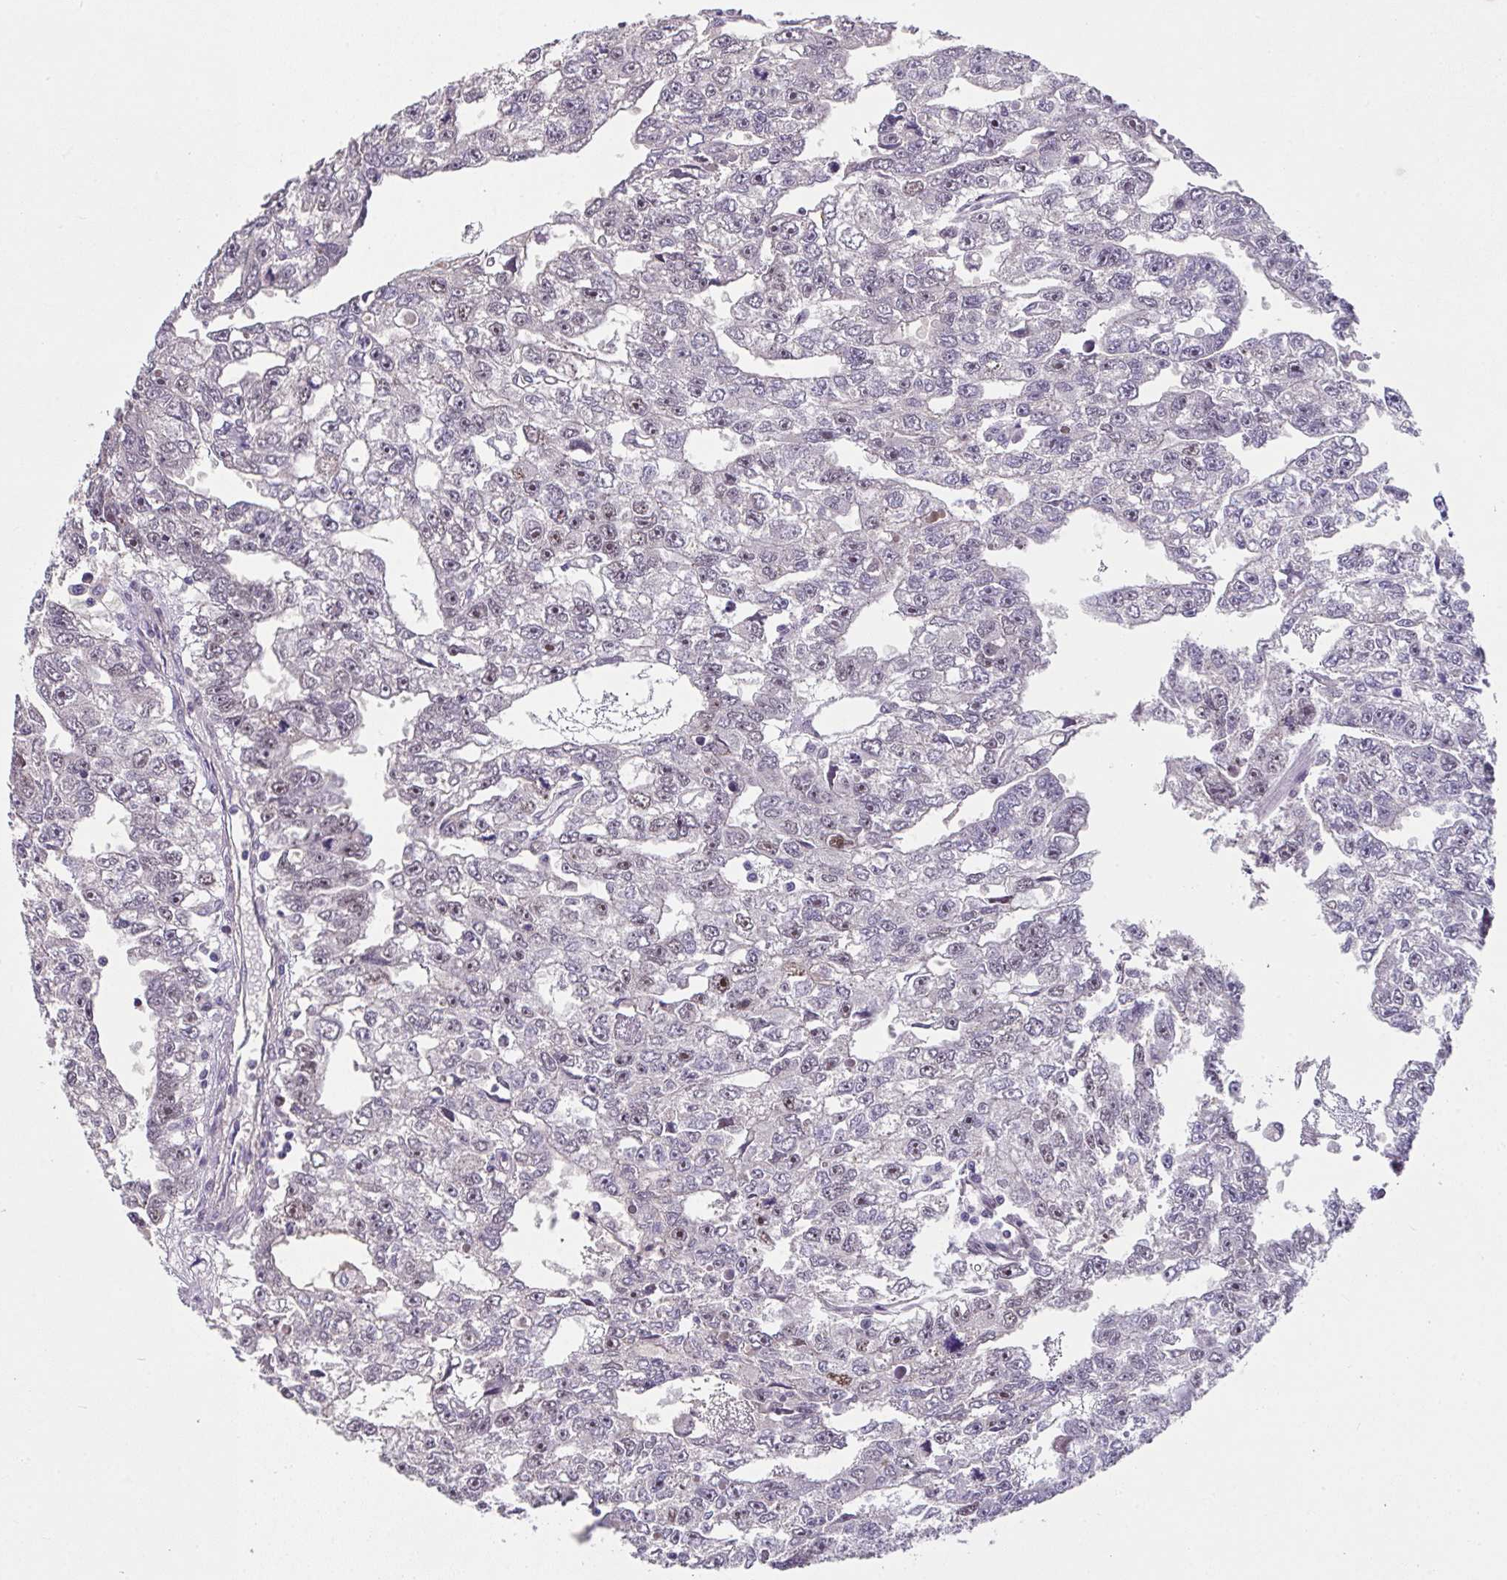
{"staining": {"intensity": "weak", "quantity": "25%-75%", "location": "nuclear"}, "tissue": "testis cancer", "cell_type": "Tumor cells", "image_type": "cancer", "snomed": [{"axis": "morphology", "description": "Carcinoma, Embryonal, NOS"}, {"axis": "topography", "description": "Testis"}], "caption": "A low amount of weak nuclear staining is appreciated in approximately 25%-75% of tumor cells in testis embryonal carcinoma tissue.", "gene": "RBBP6", "patient": {"sex": "male", "age": 20}}